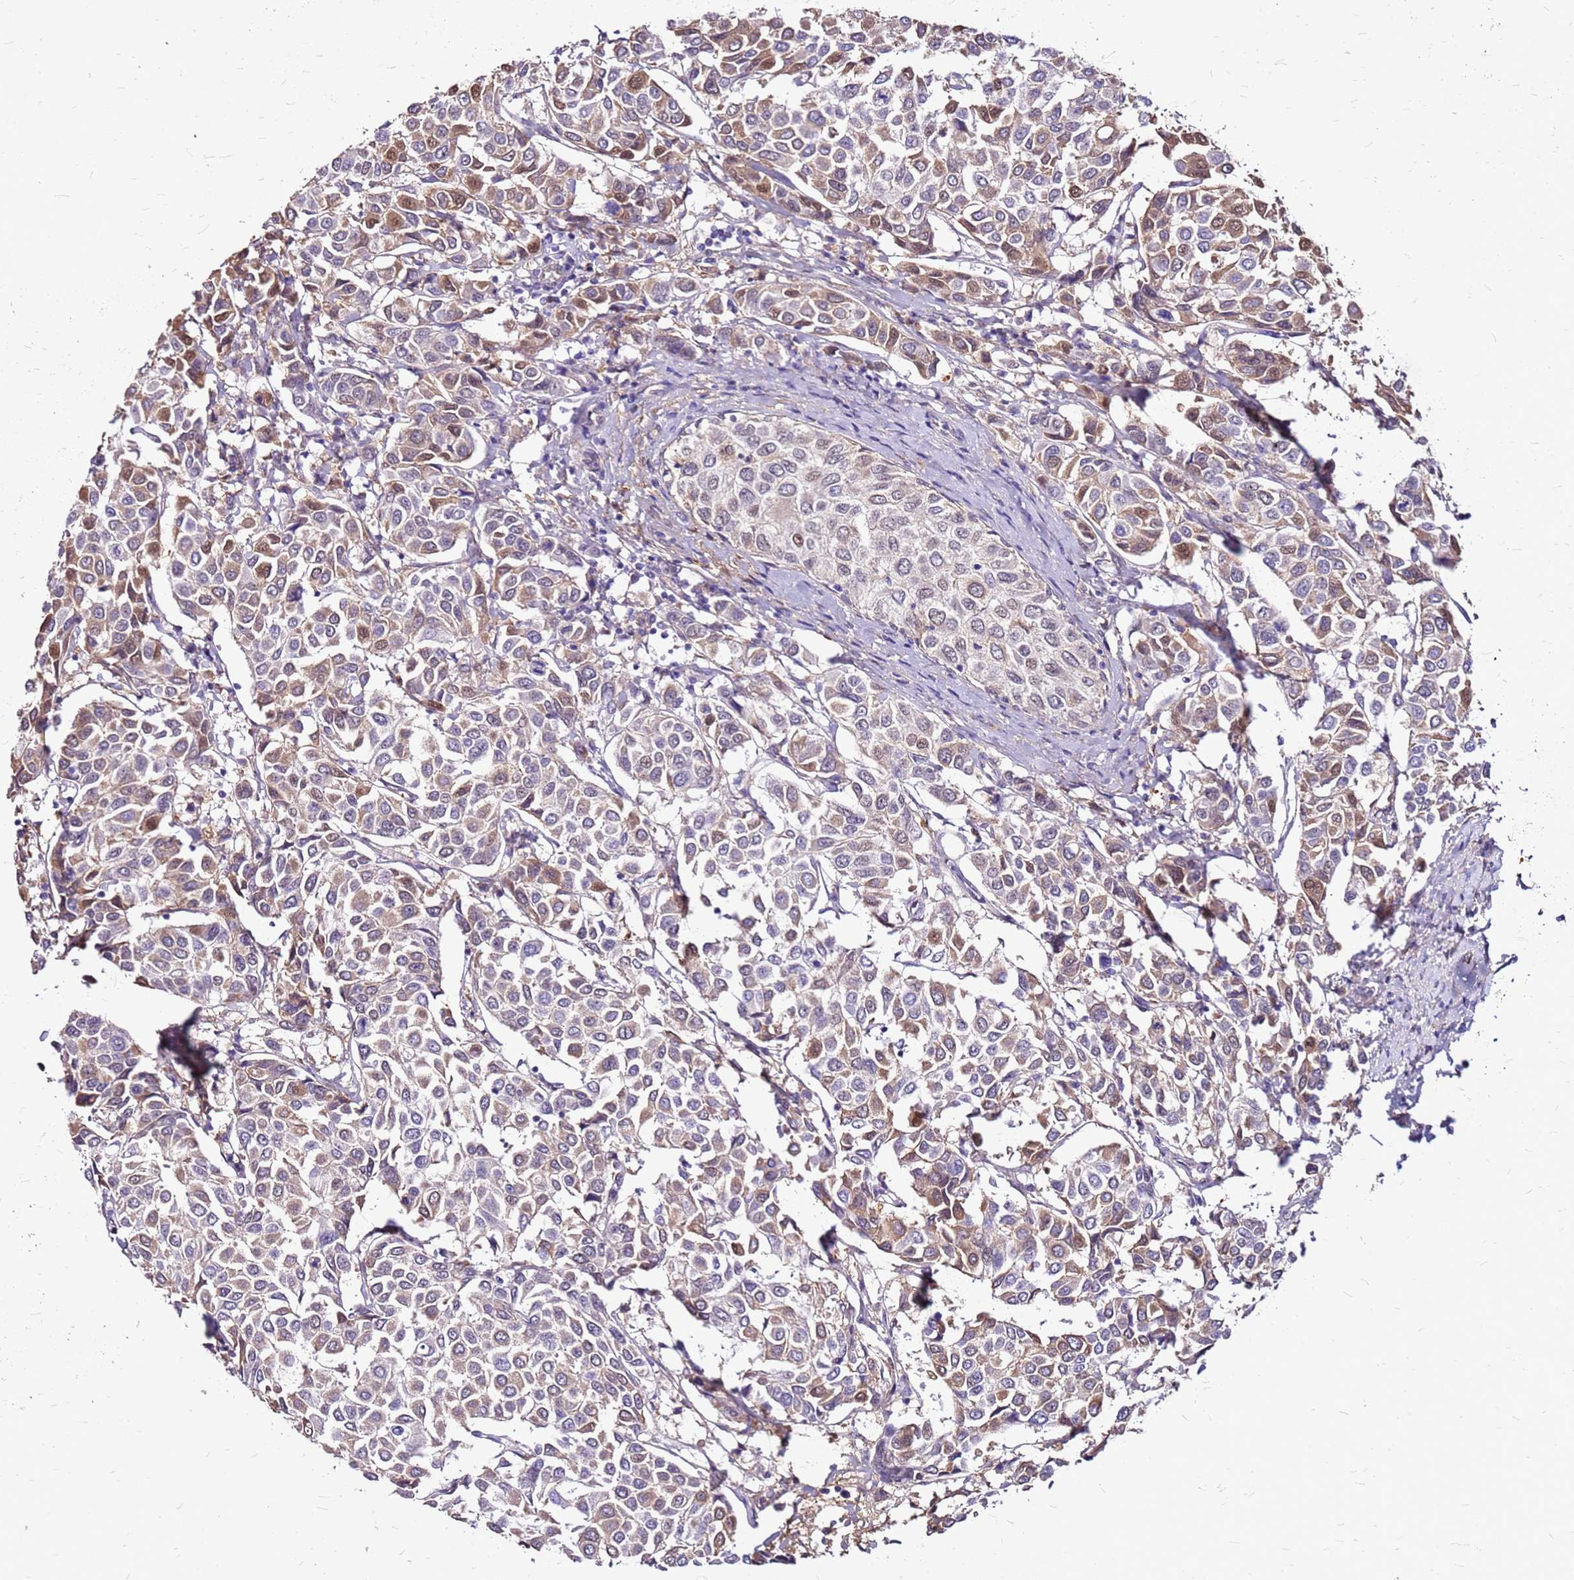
{"staining": {"intensity": "moderate", "quantity": "<25%", "location": "cytoplasmic/membranous,nuclear"}, "tissue": "breast cancer", "cell_type": "Tumor cells", "image_type": "cancer", "snomed": [{"axis": "morphology", "description": "Duct carcinoma"}, {"axis": "topography", "description": "Breast"}], "caption": "DAB immunohistochemical staining of breast invasive ductal carcinoma shows moderate cytoplasmic/membranous and nuclear protein staining in approximately <25% of tumor cells.", "gene": "ALDH1A3", "patient": {"sex": "female", "age": 55}}